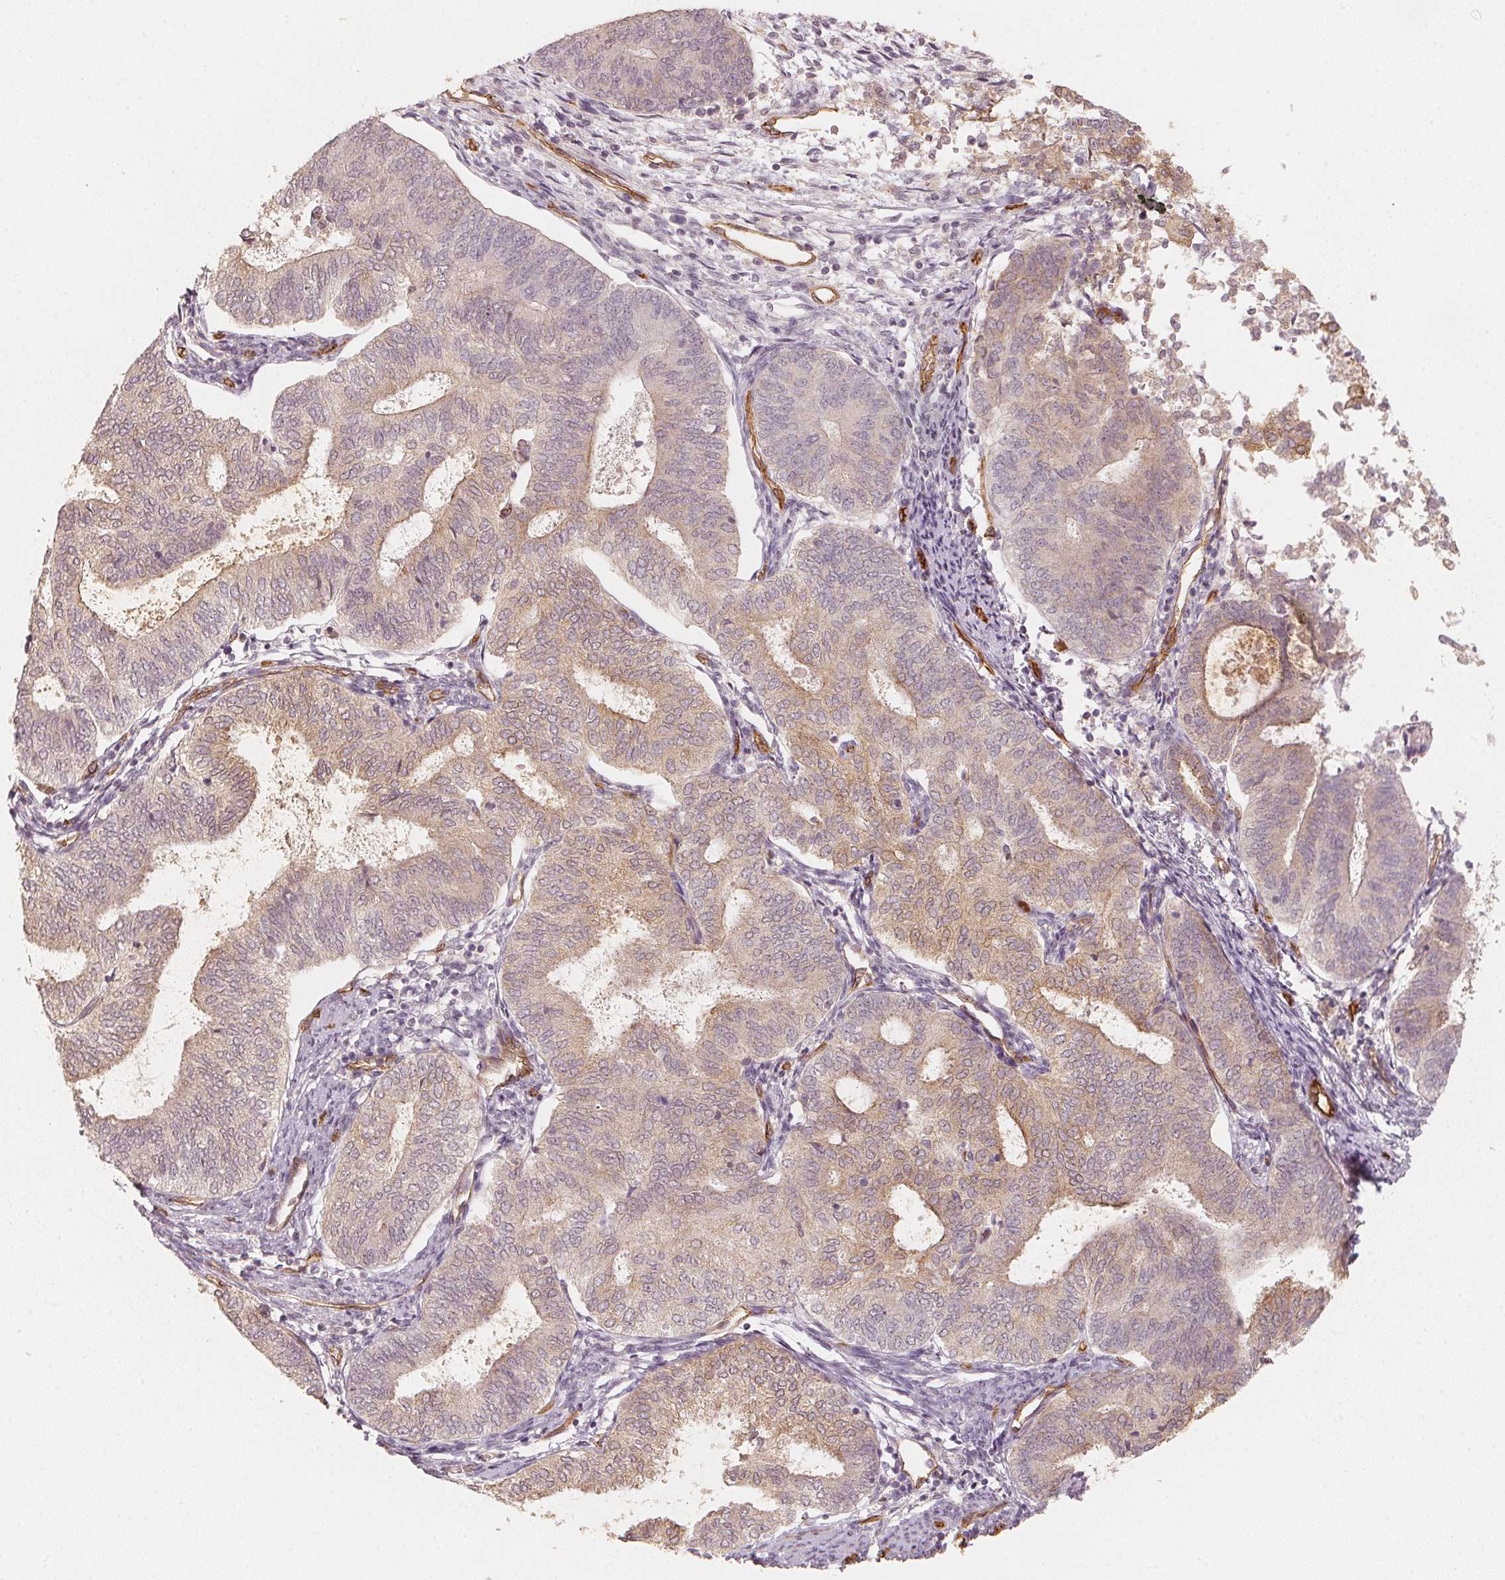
{"staining": {"intensity": "moderate", "quantity": "25%-75%", "location": "cytoplasmic/membranous"}, "tissue": "endometrial cancer", "cell_type": "Tumor cells", "image_type": "cancer", "snomed": [{"axis": "morphology", "description": "Adenocarcinoma, NOS"}, {"axis": "topography", "description": "Endometrium"}], "caption": "About 25%-75% of tumor cells in adenocarcinoma (endometrial) show moderate cytoplasmic/membranous protein staining as visualized by brown immunohistochemical staining.", "gene": "CIB1", "patient": {"sex": "female", "age": 65}}